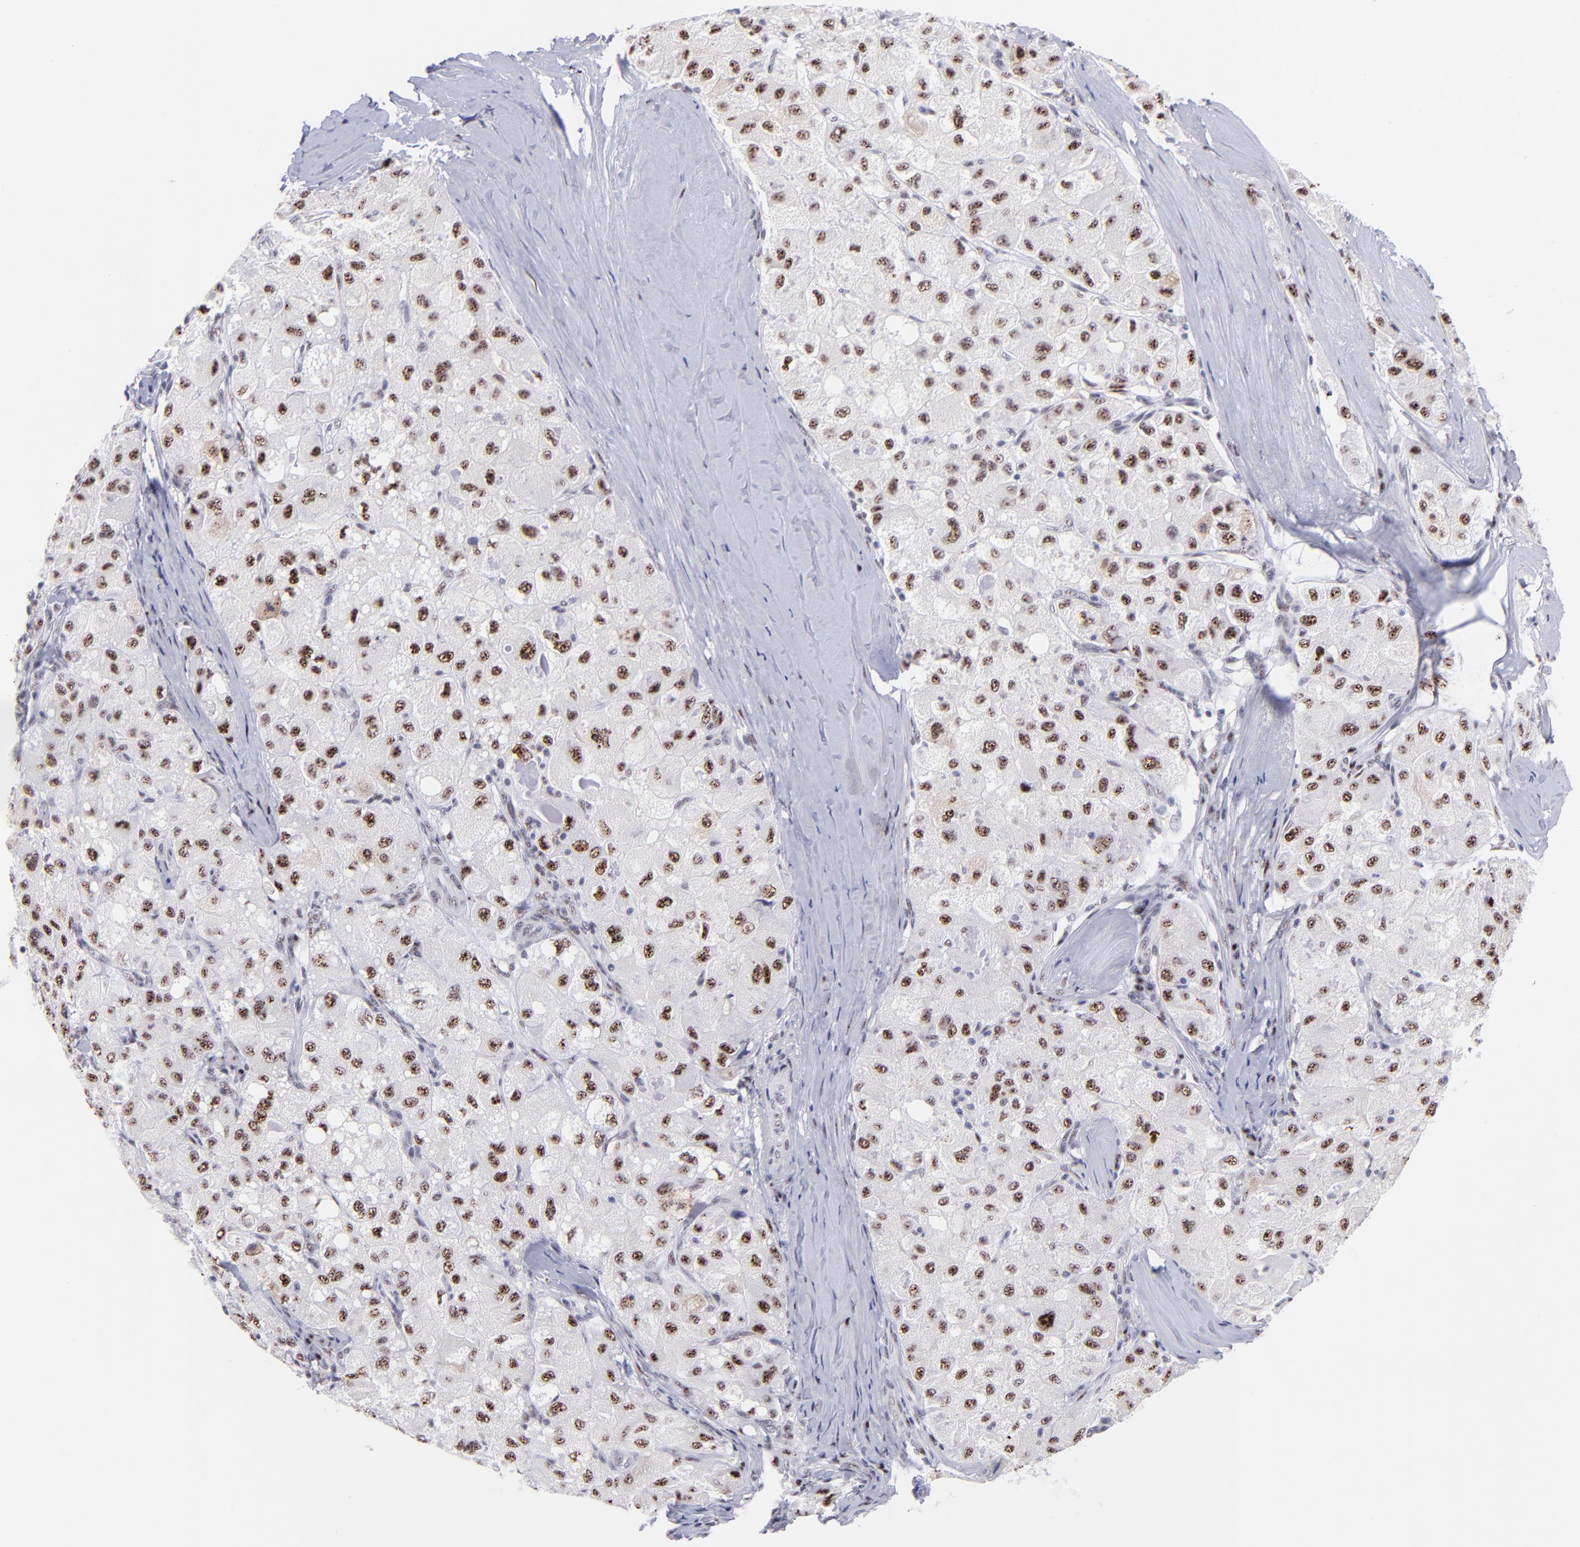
{"staining": {"intensity": "moderate", "quantity": "25%-75%", "location": "nuclear"}, "tissue": "liver cancer", "cell_type": "Tumor cells", "image_type": "cancer", "snomed": [{"axis": "morphology", "description": "Carcinoma, Hepatocellular, NOS"}, {"axis": "topography", "description": "Liver"}], "caption": "A brown stain shows moderate nuclear staining of a protein in human liver cancer tumor cells. (DAB (3,3'-diaminobenzidine) IHC, brown staining for protein, blue staining for nuclei).", "gene": "CDC25C", "patient": {"sex": "male", "age": 80}}